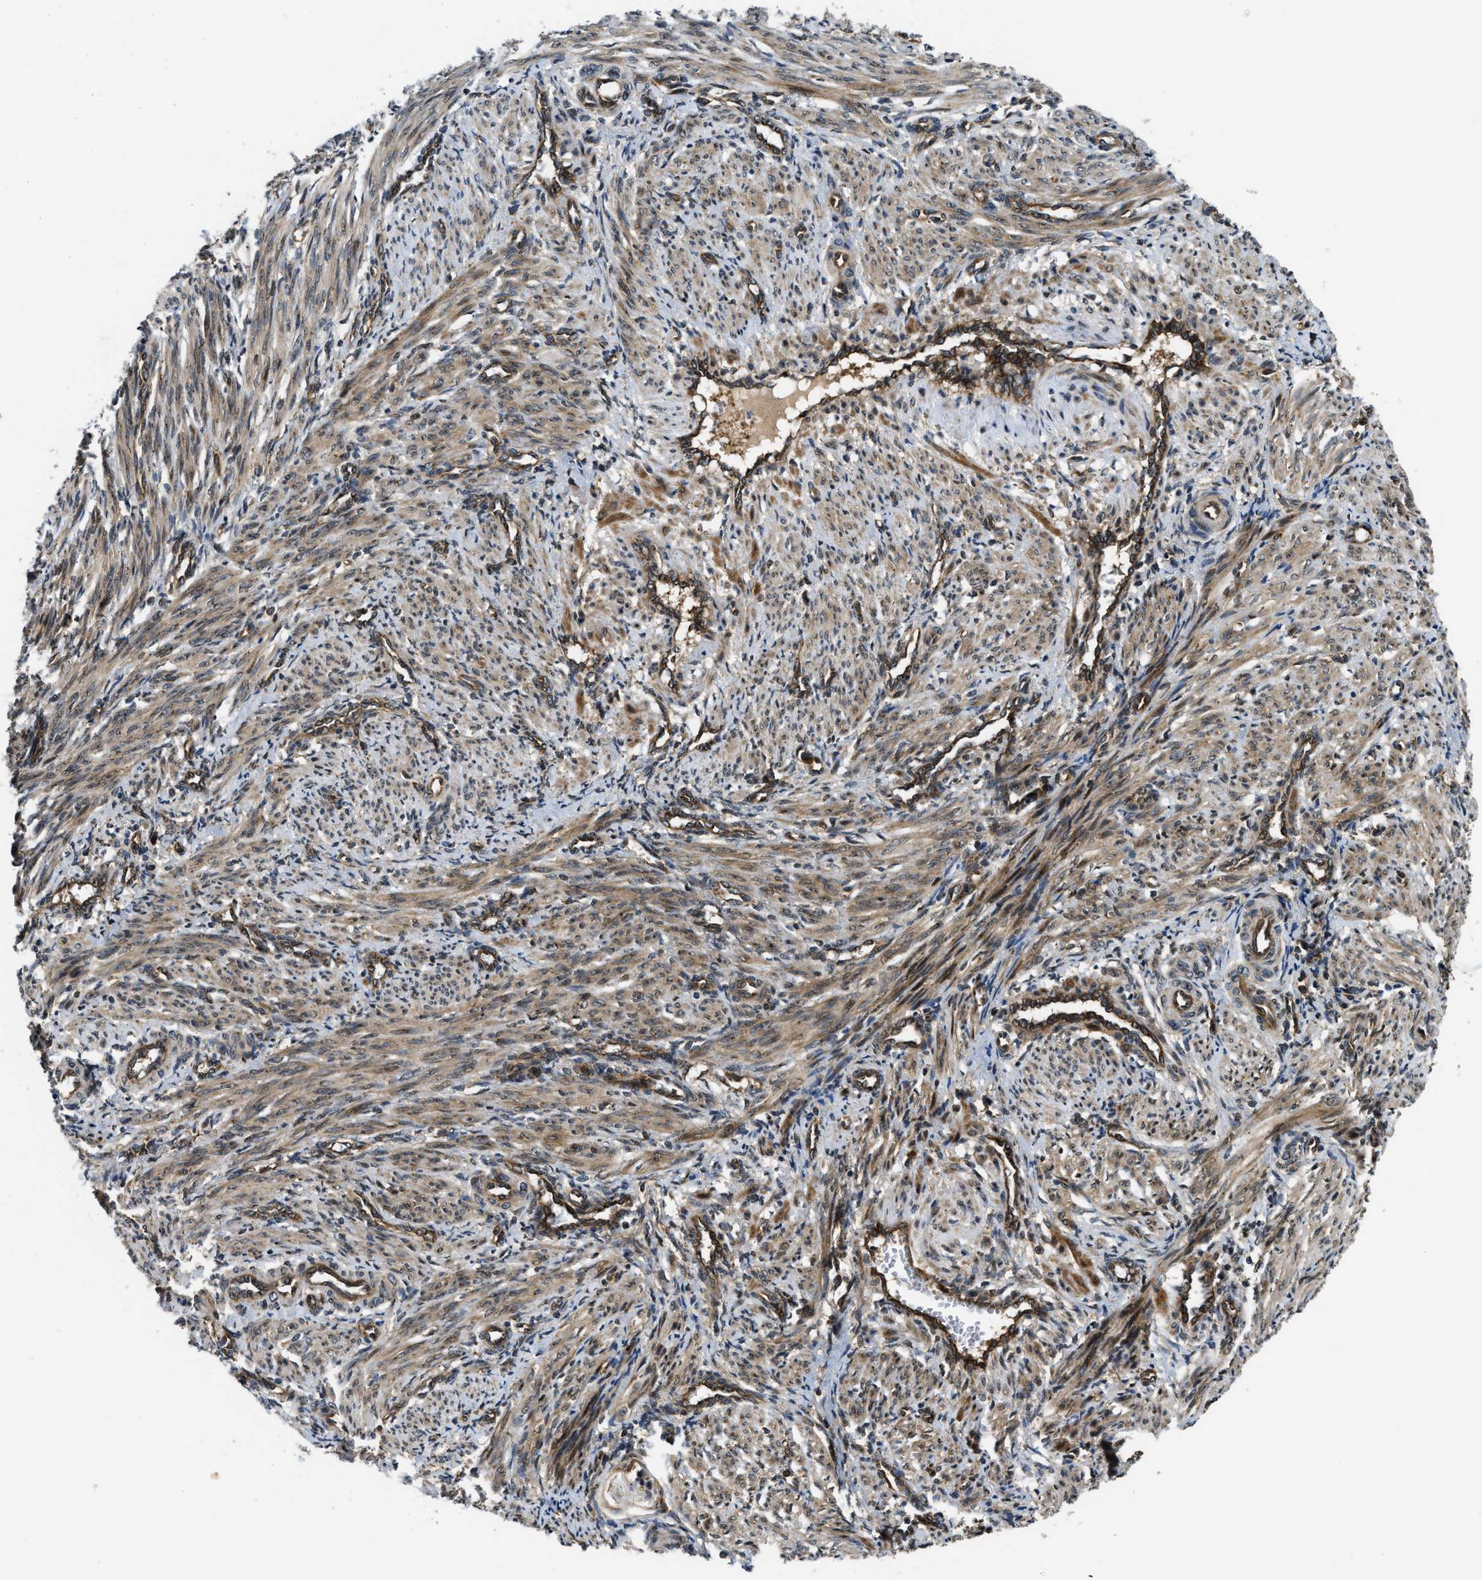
{"staining": {"intensity": "weak", "quantity": "25%-75%", "location": "cytoplasmic/membranous"}, "tissue": "smooth muscle", "cell_type": "Smooth muscle cells", "image_type": "normal", "snomed": [{"axis": "morphology", "description": "Normal tissue, NOS"}, {"axis": "topography", "description": "Endometrium"}], "caption": "Immunohistochemistry micrograph of benign smooth muscle: human smooth muscle stained using IHC displays low levels of weak protein expression localized specifically in the cytoplasmic/membranous of smooth muscle cells, appearing as a cytoplasmic/membranous brown color.", "gene": "PNPLA8", "patient": {"sex": "female", "age": 33}}